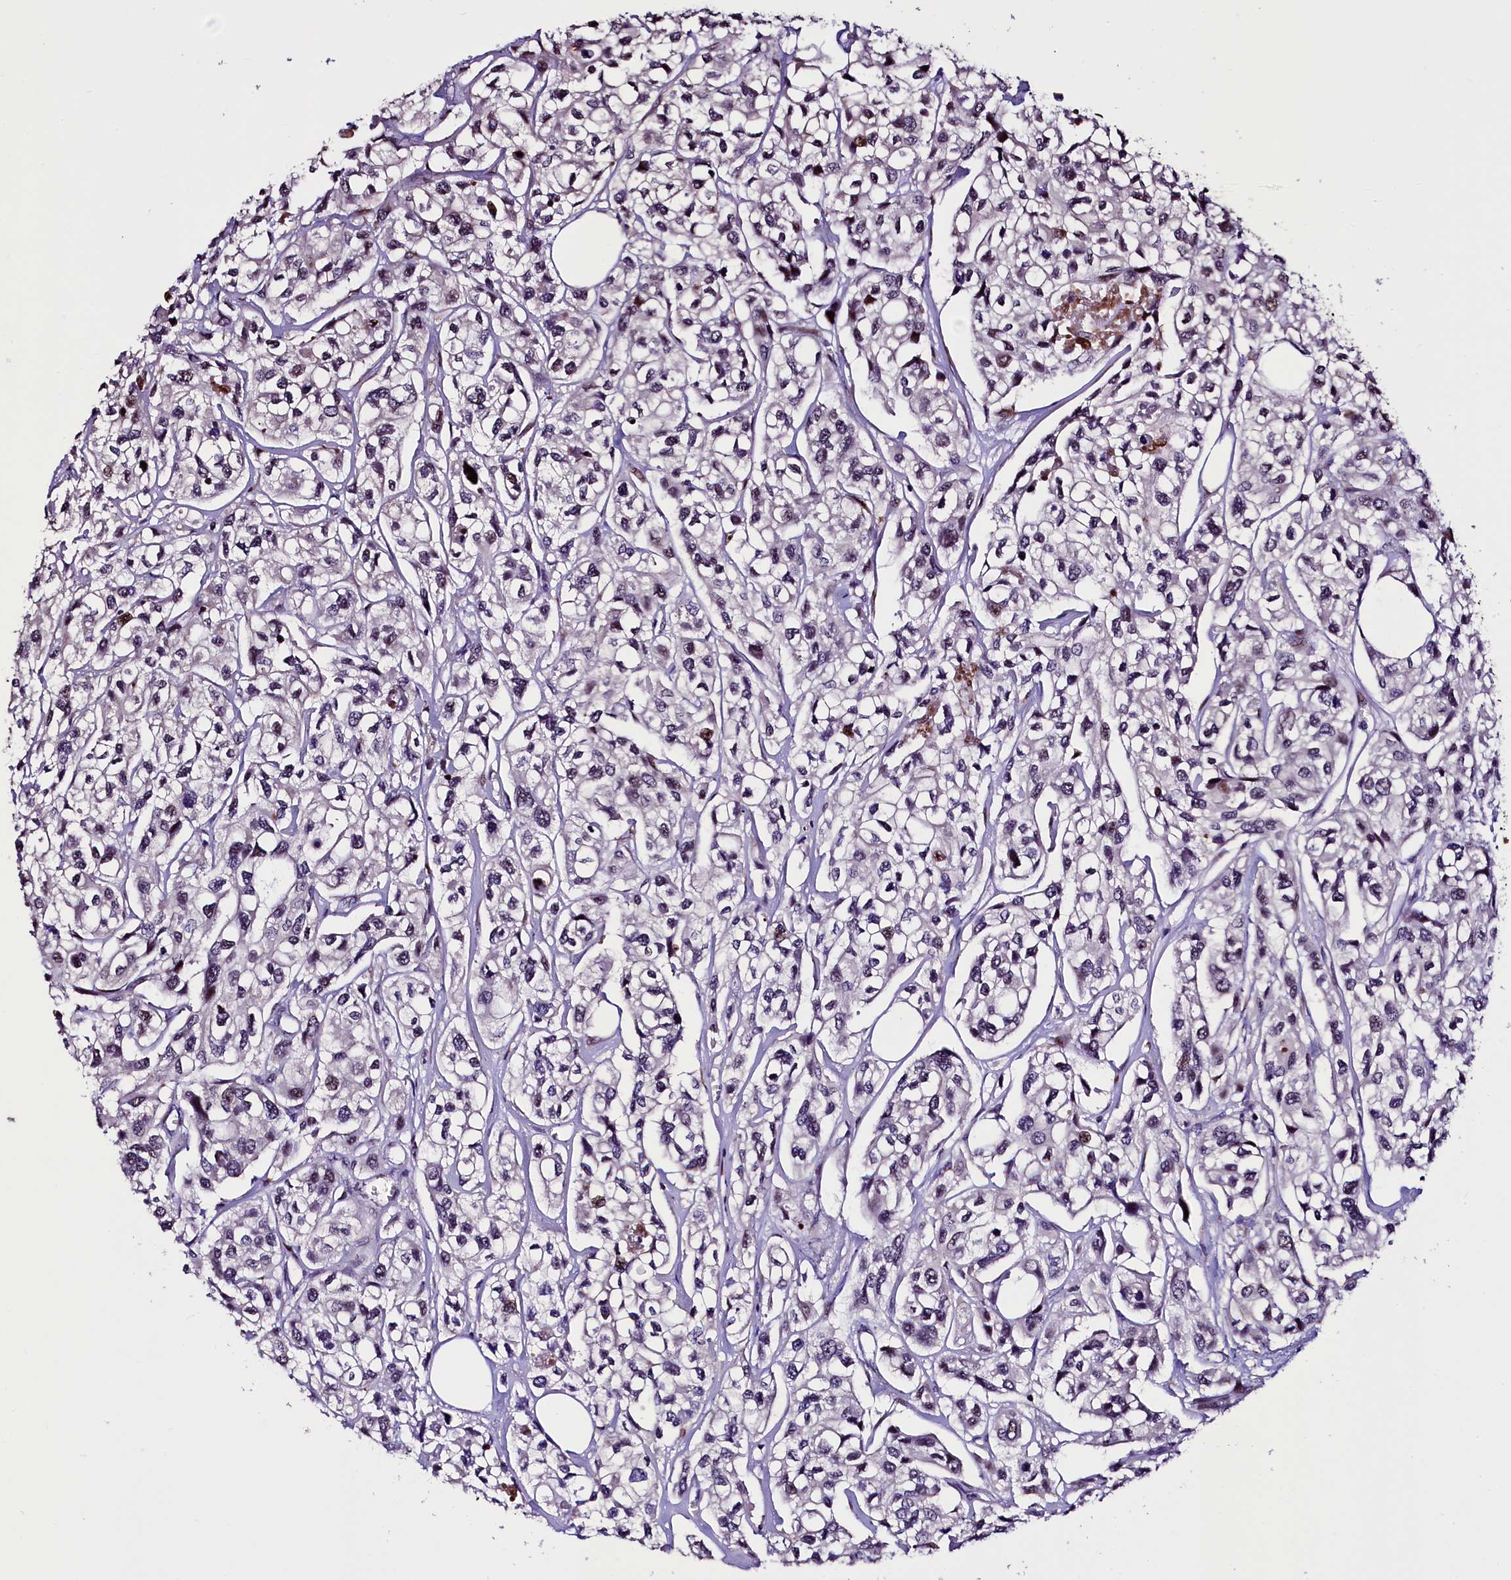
{"staining": {"intensity": "moderate", "quantity": "<25%", "location": "nuclear"}, "tissue": "urothelial cancer", "cell_type": "Tumor cells", "image_type": "cancer", "snomed": [{"axis": "morphology", "description": "Urothelial carcinoma, High grade"}, {"axis": "topography", "description": "Urinary bladder"}], "caption": "This photomicrograph reveals immunohistochemistry staining of urothelial carcinoma (high-grade), with low moderate nuclear staining in approximately <25% of tumor cells.", "gene": "TRMT112", "patient": {"sex": "male", "age": 67}}